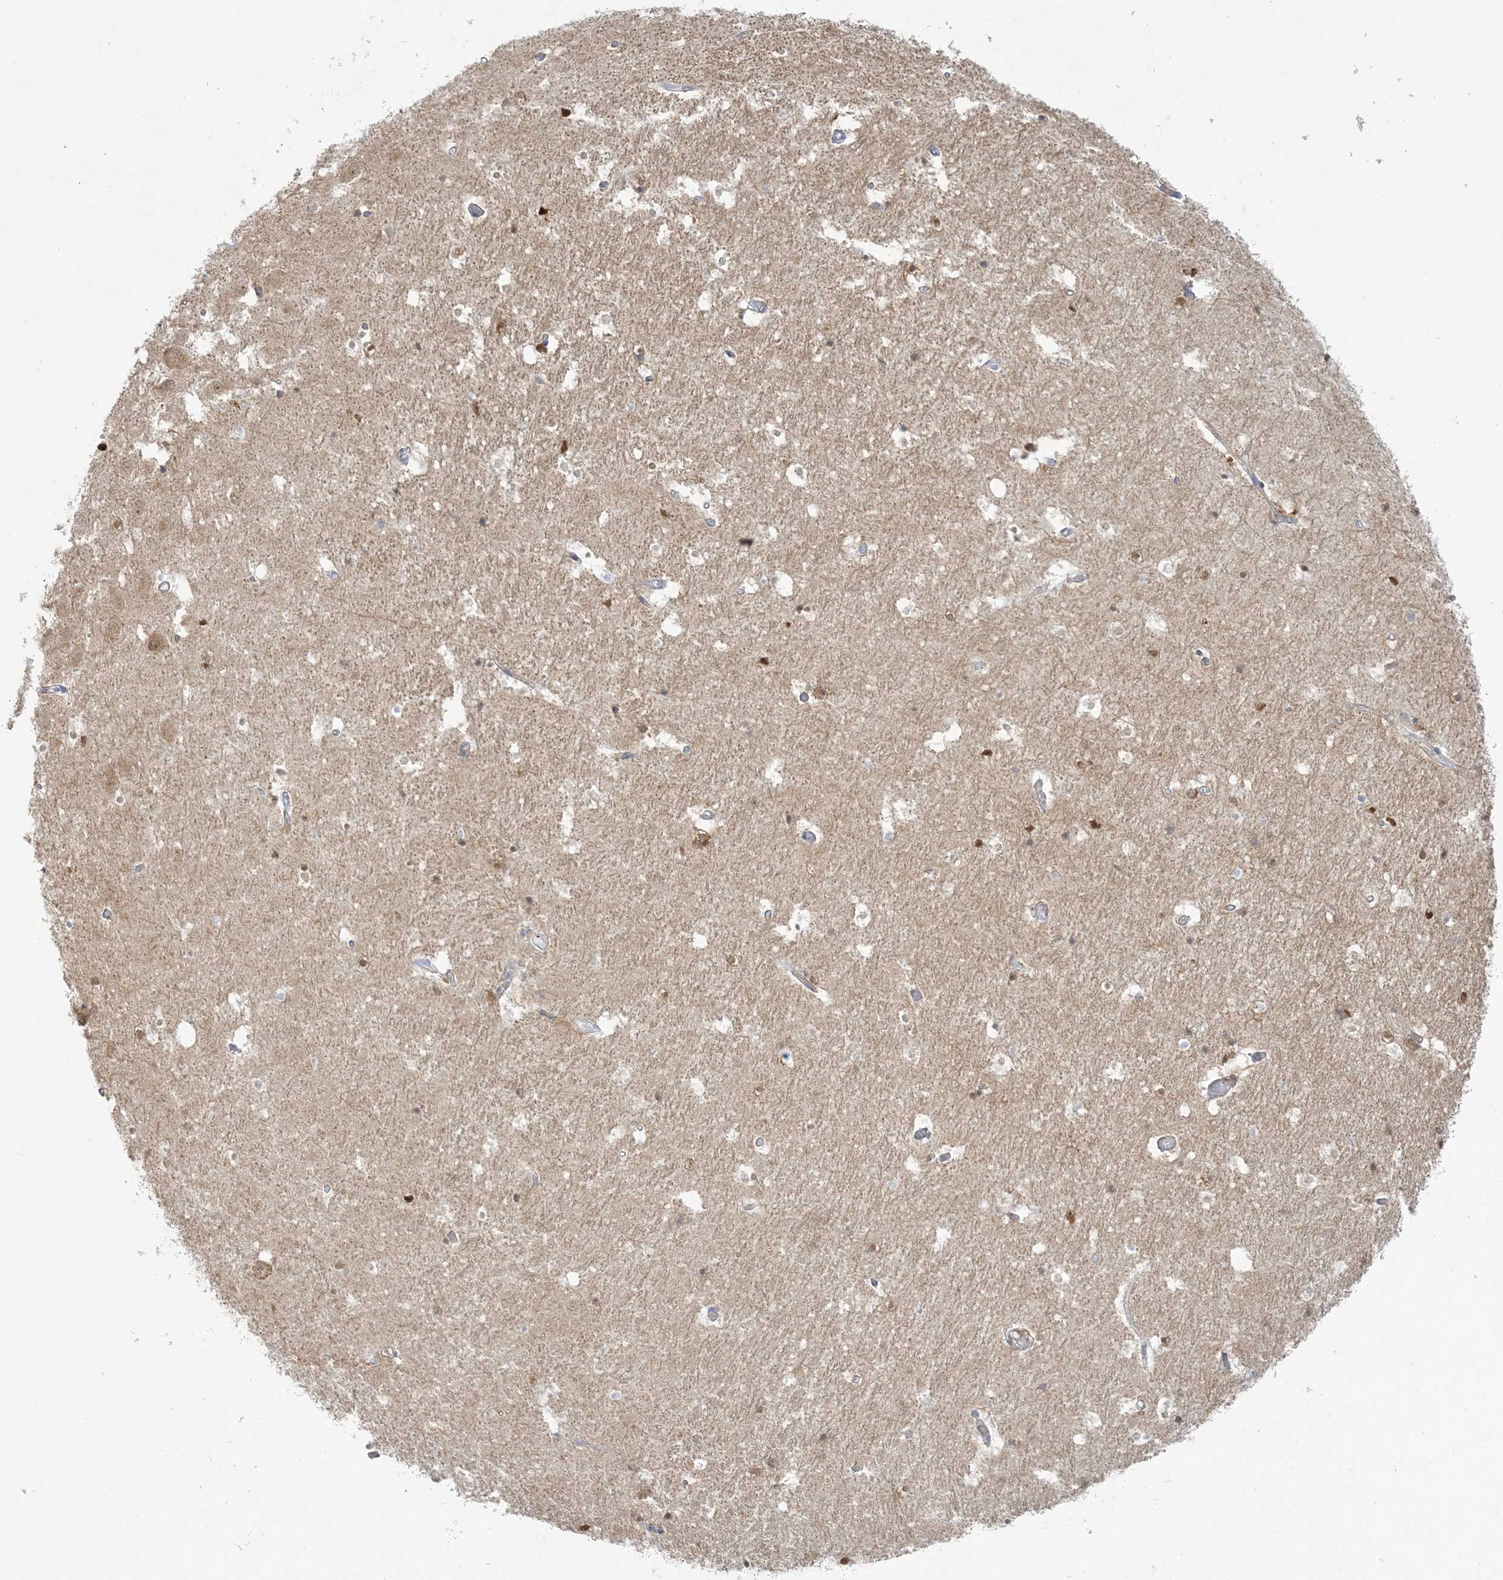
{"staining": {"intensity": "moderate", "quantity": "<25%", "location": "cytoplasmic/membranous,nuclear"}, "tissue": "hippocampus", "cell_type": "Glial cells", "image_type": "normal", "snomed": [{"axis": "morphology", "description": "Normal tissue, NOS"}, {"axis": "topography", "description": "Hippocampus"}], "caption": "The immunohistochemical stain highlights moderate cytoplasmic/membranous,nuclear positivity in glial cells of normal hippocampus. The staining was performed using DAB (3,3'-diaminobenzidine), with brown indicating positive protein expression. Nuclei are stained blue with hematoxylin.", "gene": "ENSG00000288637", "patient": {"sex": "female", "age": 52}}